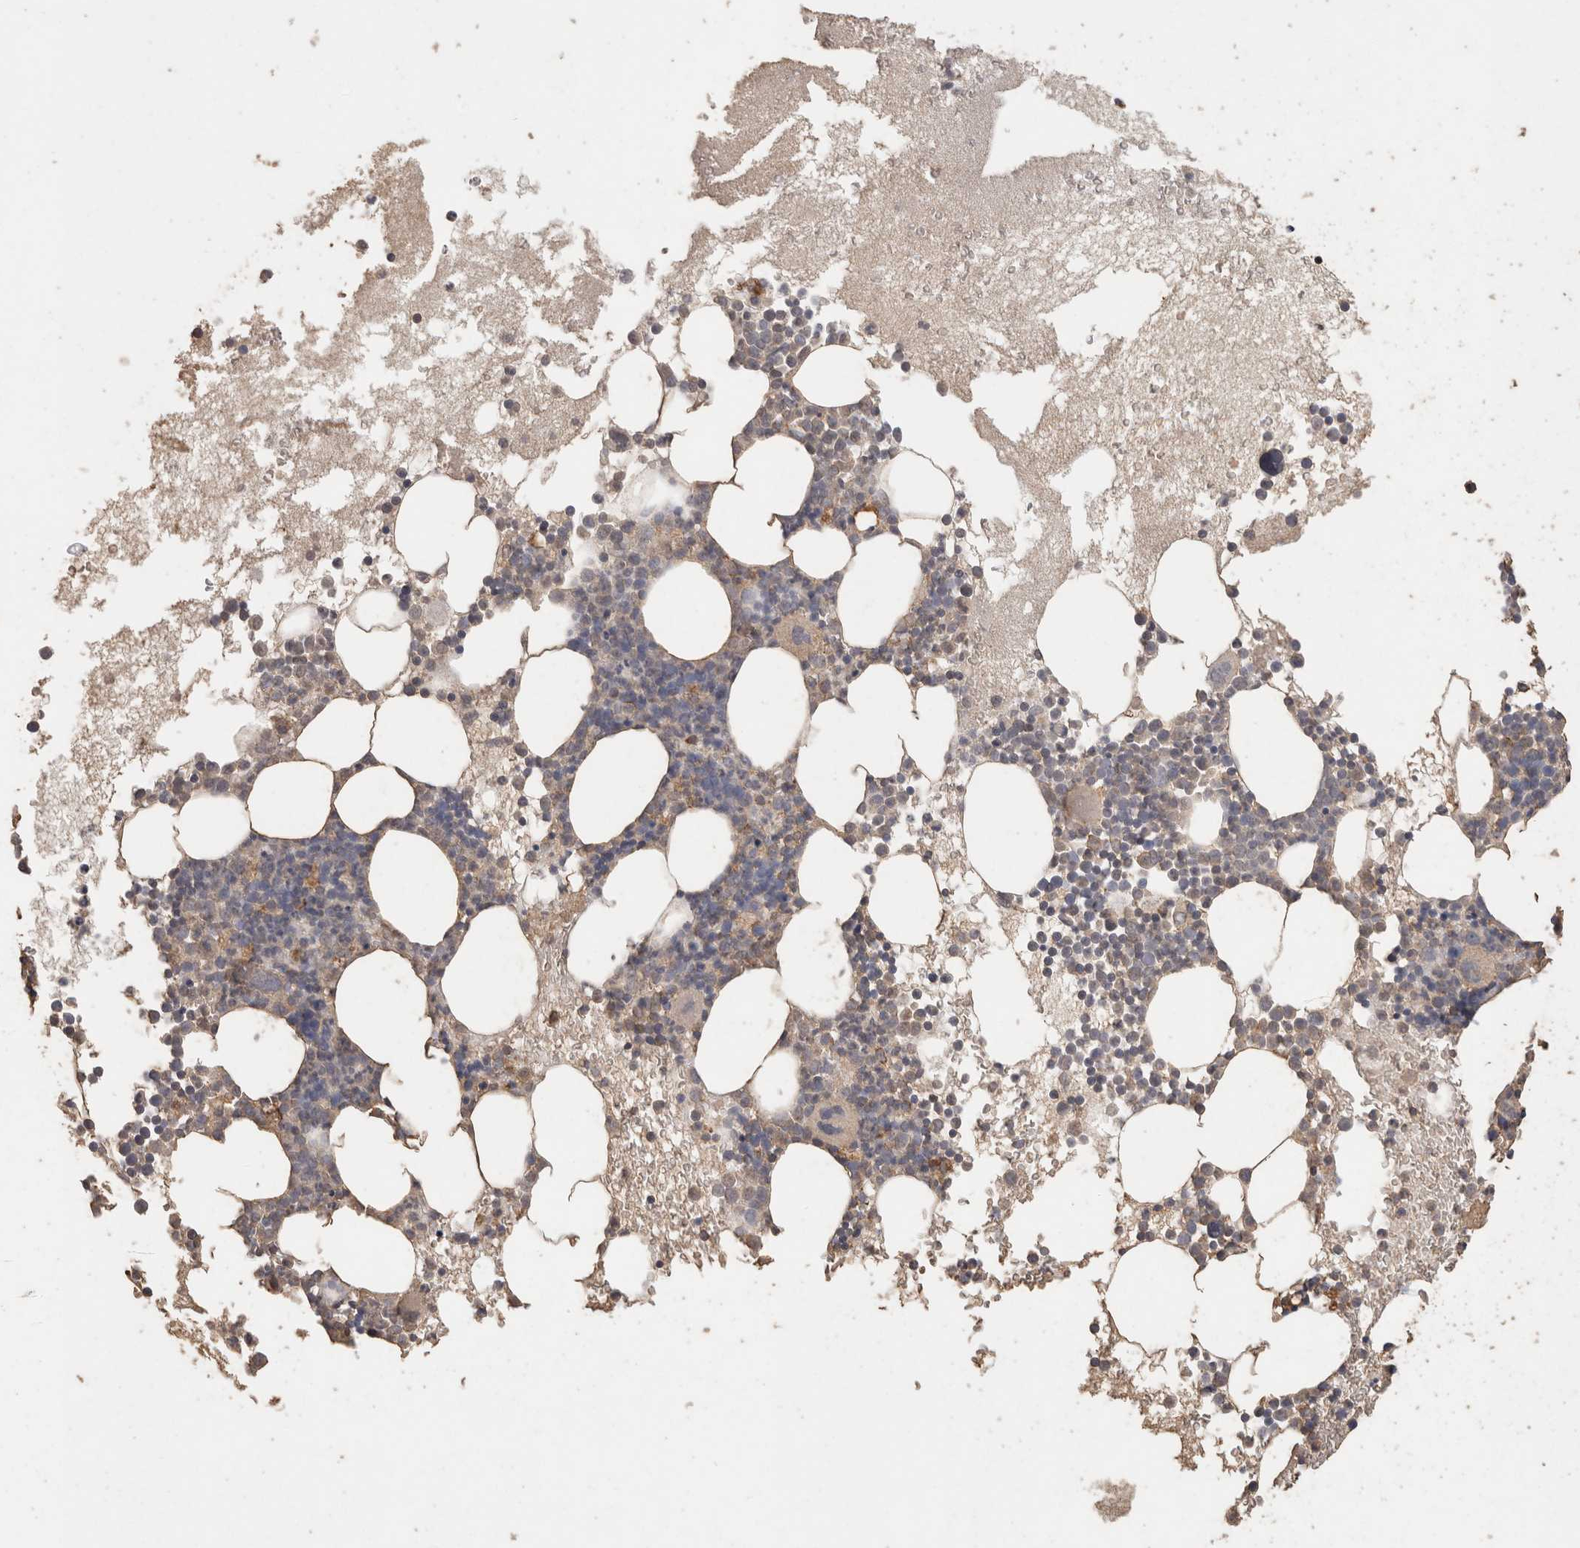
{"staining": {"intensity": "moderate", "quantity": "<25%", "location": "cytoplasmic/membranous"}, "tissue": "bone marrow", "cell_type": "Hematopoietic cells", "image_type": "normal", "snomed": [{"axis": "morphology", "description": "Normal tissue, NOS"}, {"axis": "morphology", "description": "Inflammation, NOS"}, {"axis": "topography", "description": "Bone marrow"}], "caption": "Brown immunohistochemical staining in unremarkable human bone marrow demonstrates moderate cytoplasmic/membranous staining in about <25% of hematopoietic cells.", "gene": "CX3CL1", "patient": {"sex": "female", "age": 45}}